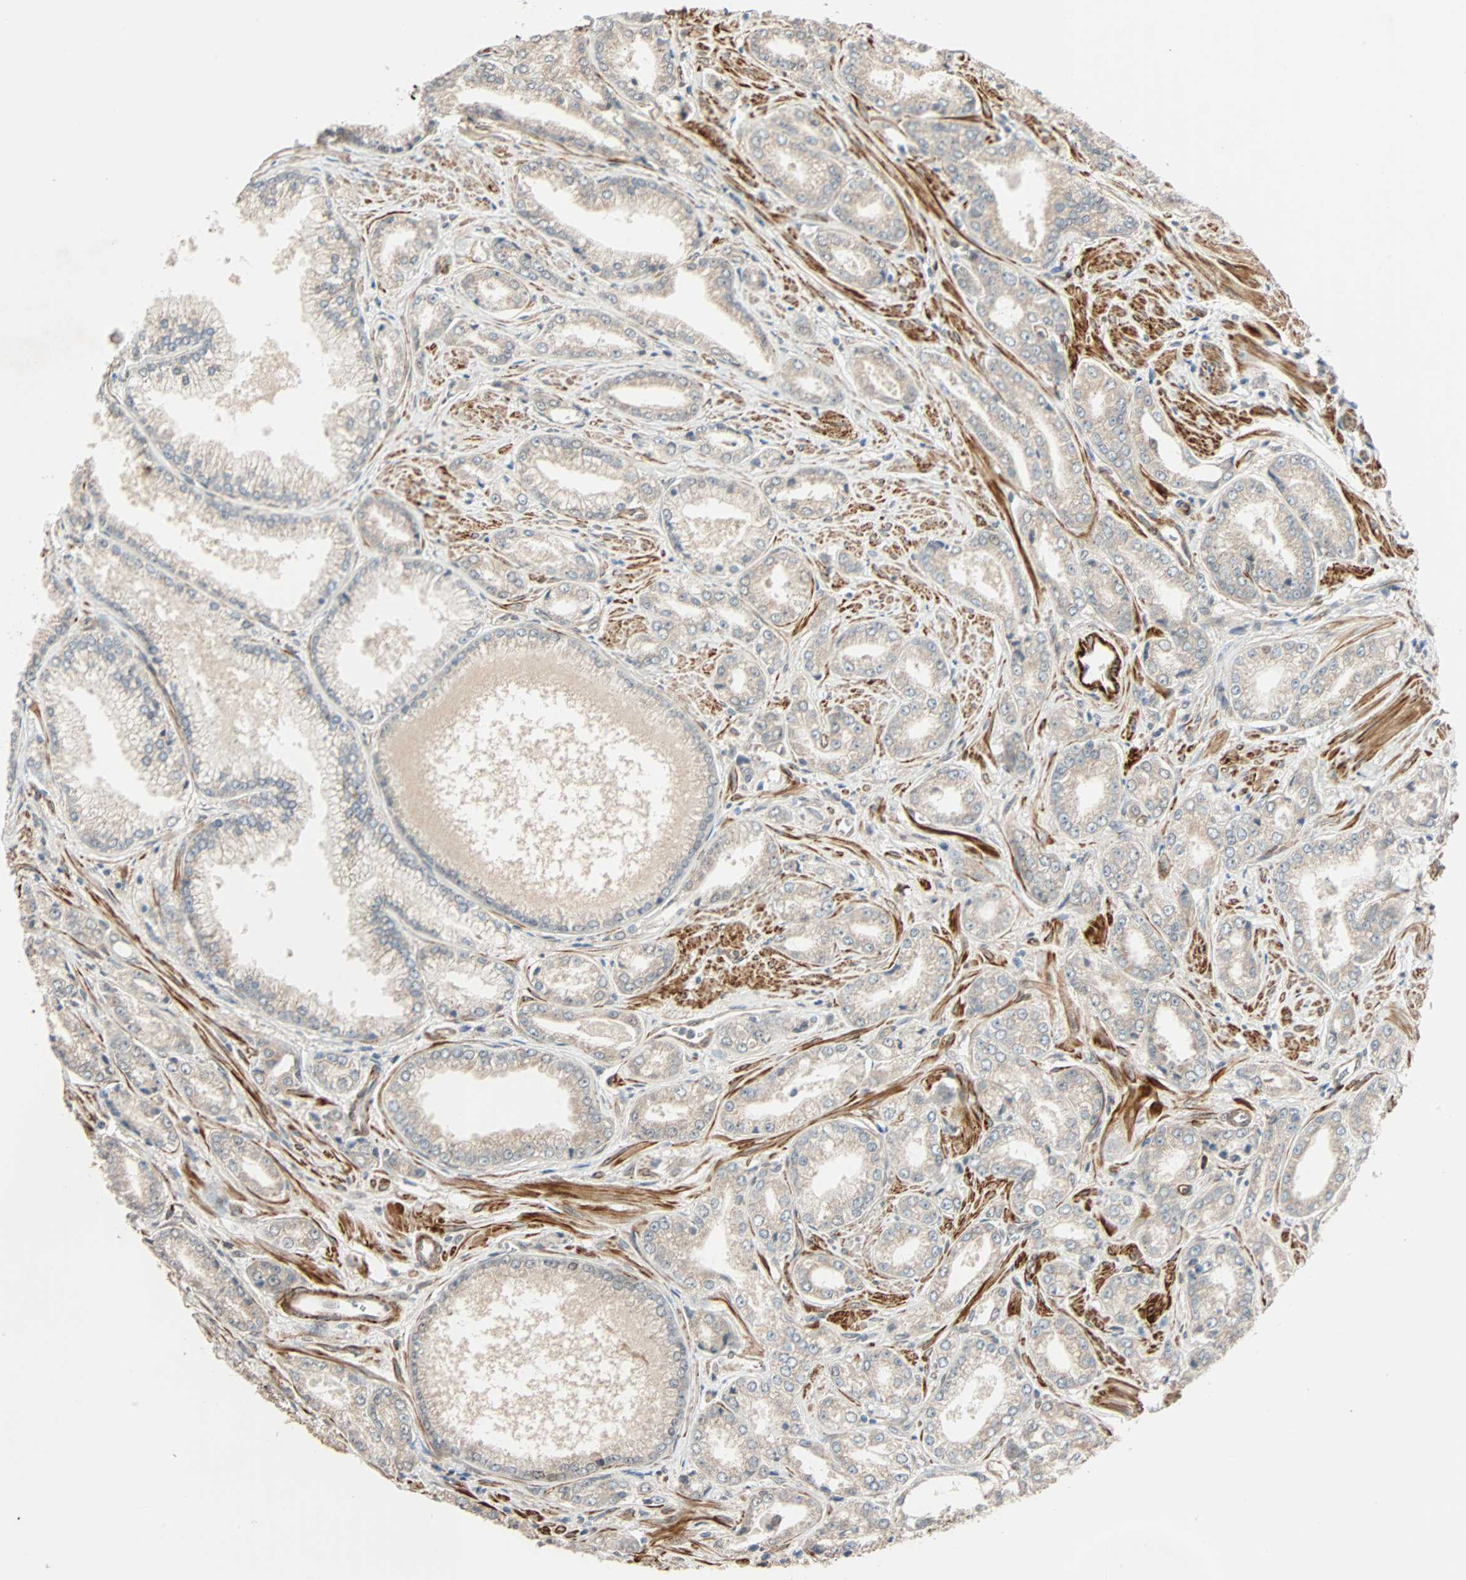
{"staining": {"intensity": "weak", "quantity": "<25%", "location": "cytoplasmic/membranous"}, "tissue": "prostate cancer", "cell_type": "Tumor cells", "image_type": "cancer", "snomed": [{"axis": "morphology", "description": "Adenocarcinoma, Low grade"}, {"axis": "topography", "description": "Prostate"}], "caption": "Immunohistochemical staining of human prostate cancer reveals no significant expression in tumor cells. (DAB immunohistochemistry (IHC) visualized using brightfield microscopy, high magnification).", "gene": "QSER1", "patient": {"sex": "male", "age": 64}}